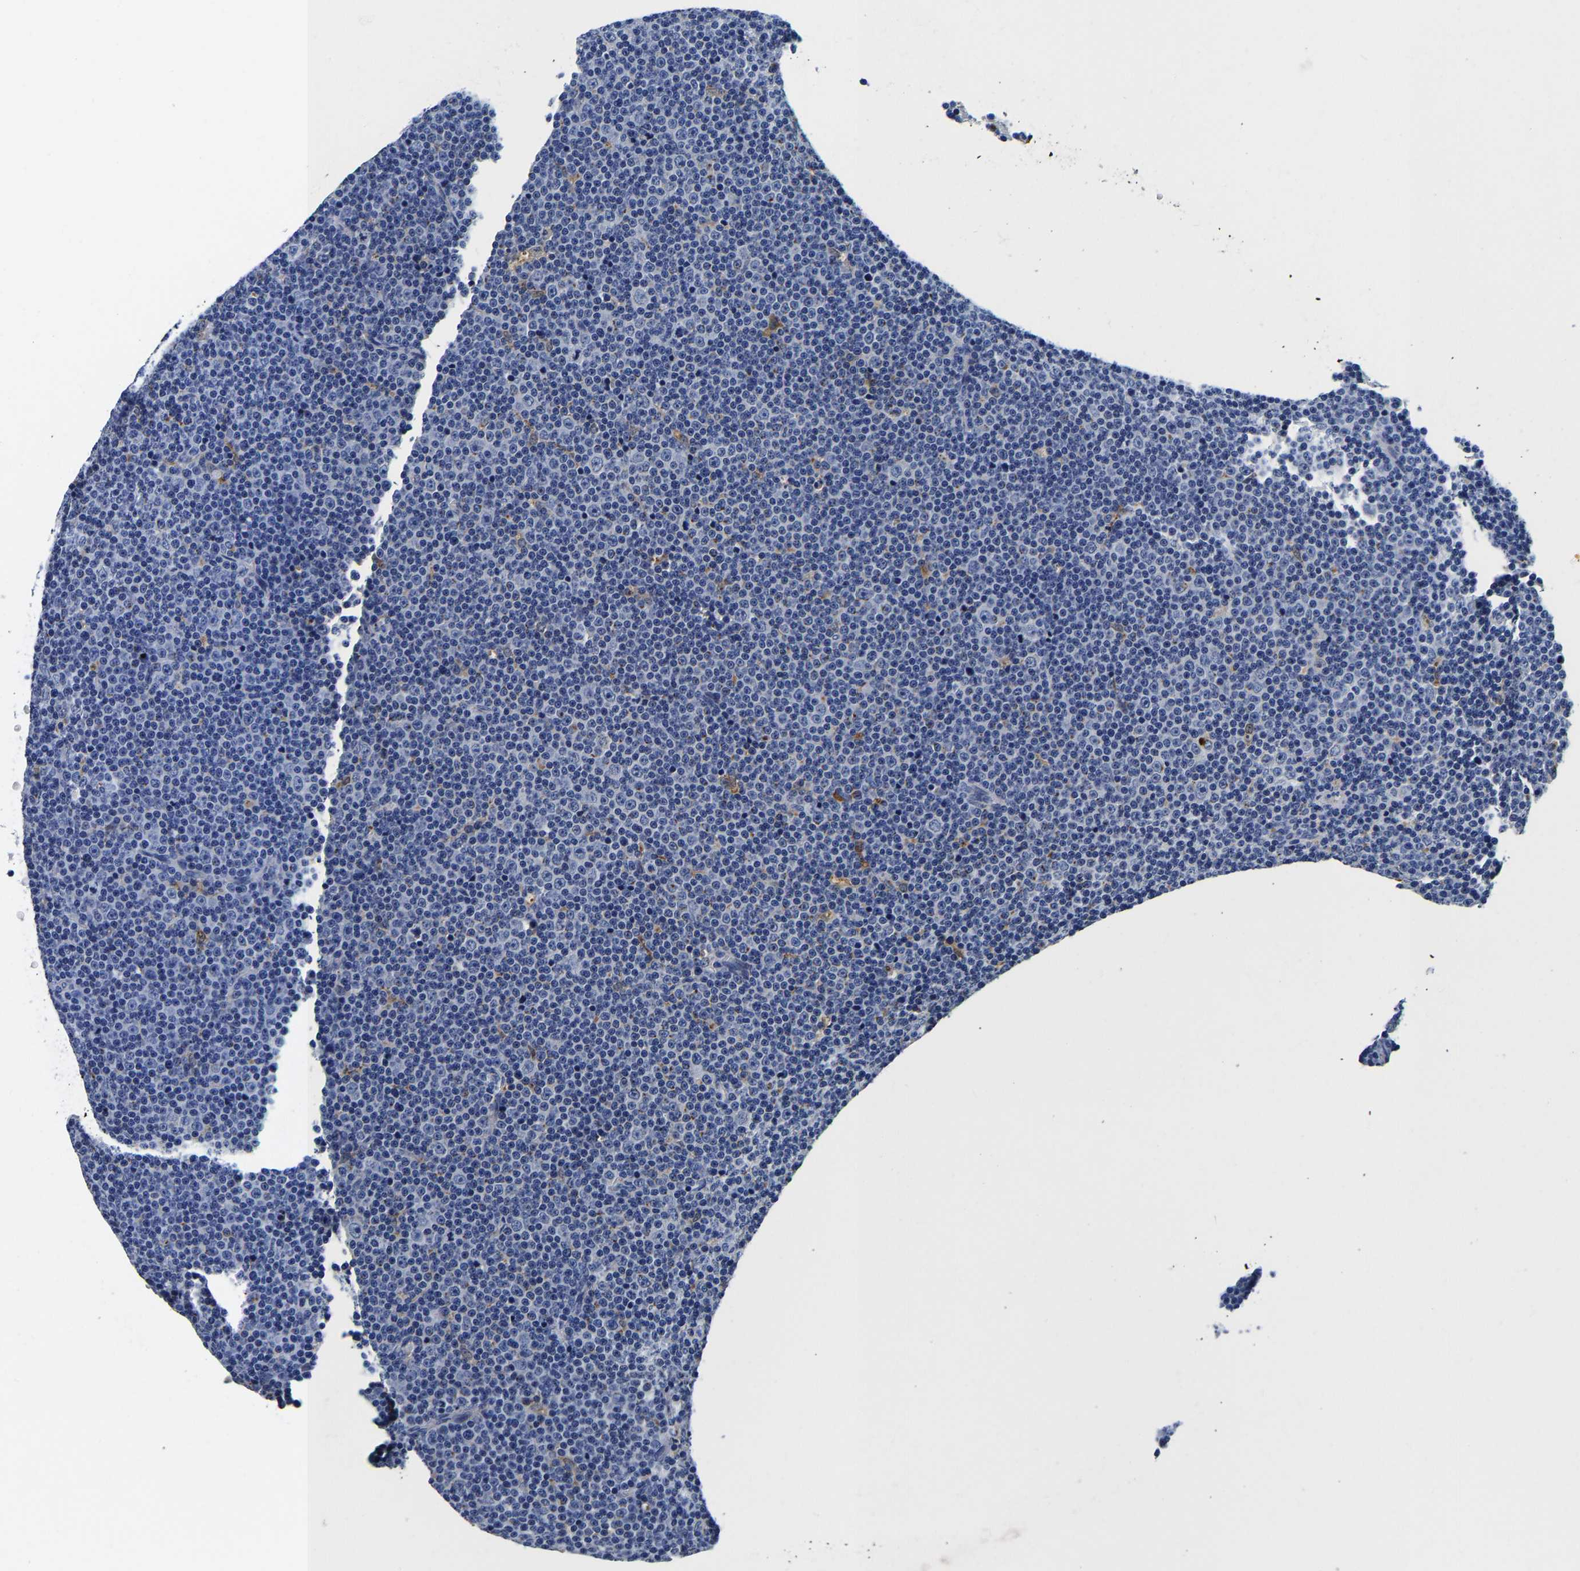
{"staining": {"intensity": "negative", "quantity": "none", "location": "none"}, "tissue": "lymphoma", "cell_type": "Tumor cells", "image_type": "cancer", "snomed": [{"axis": "morphology", "description": "Malignant lymphoma, non-Hodgkin's type, Low grade"}, {"axis": "topography", "description": "Lymph node"}], "caption": "The image displays no staining of tumor cells in lymphoma.", "gene": "GRN", "patient": {"sex": "female", "age": 67}}